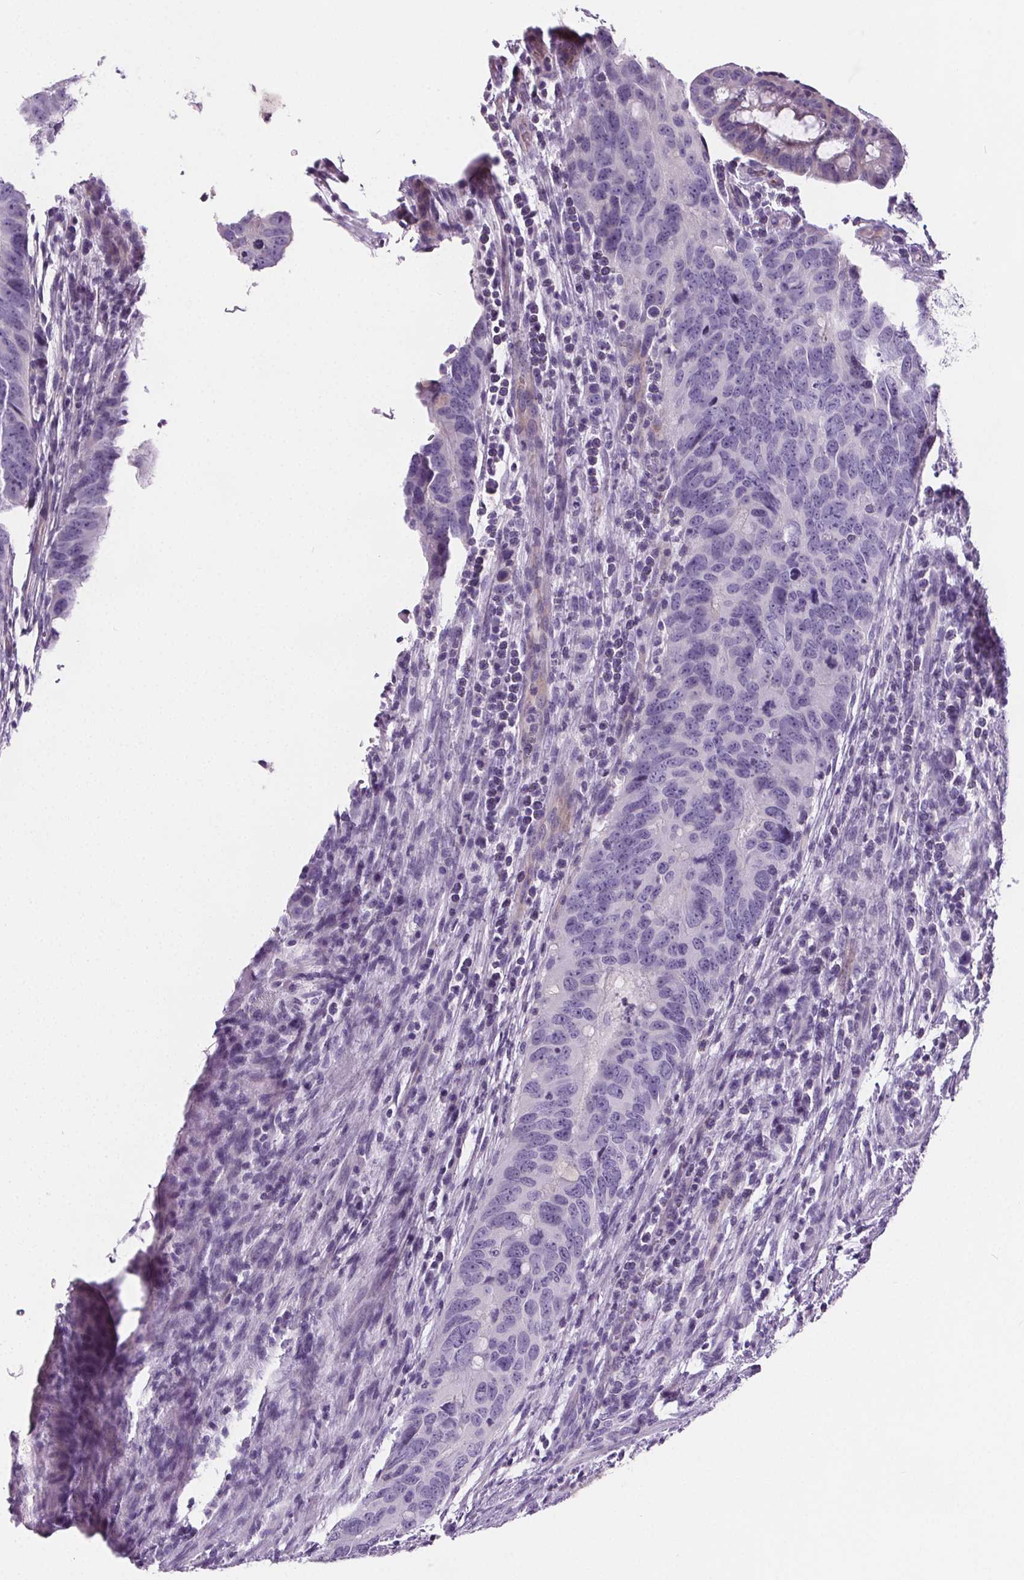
{"staining": {"intensity": "negative", "quantity": "none", "location": "none"}, "tissue": "colorectal cancer", "cell_type": "Tumor cells", "image_type": "cancer", "snomed": [{"axis": "morphology", "description": "Adenocarcinoma, NOS"}, {"axis": "topography", "description": "Colon"}], "caption": "Protein analysis of colorectal adenocarcinoma demonstrates no significant positivity in tumor cells.", "gene": "CD5L", "patient": {"sex": "male", "age": 79}}